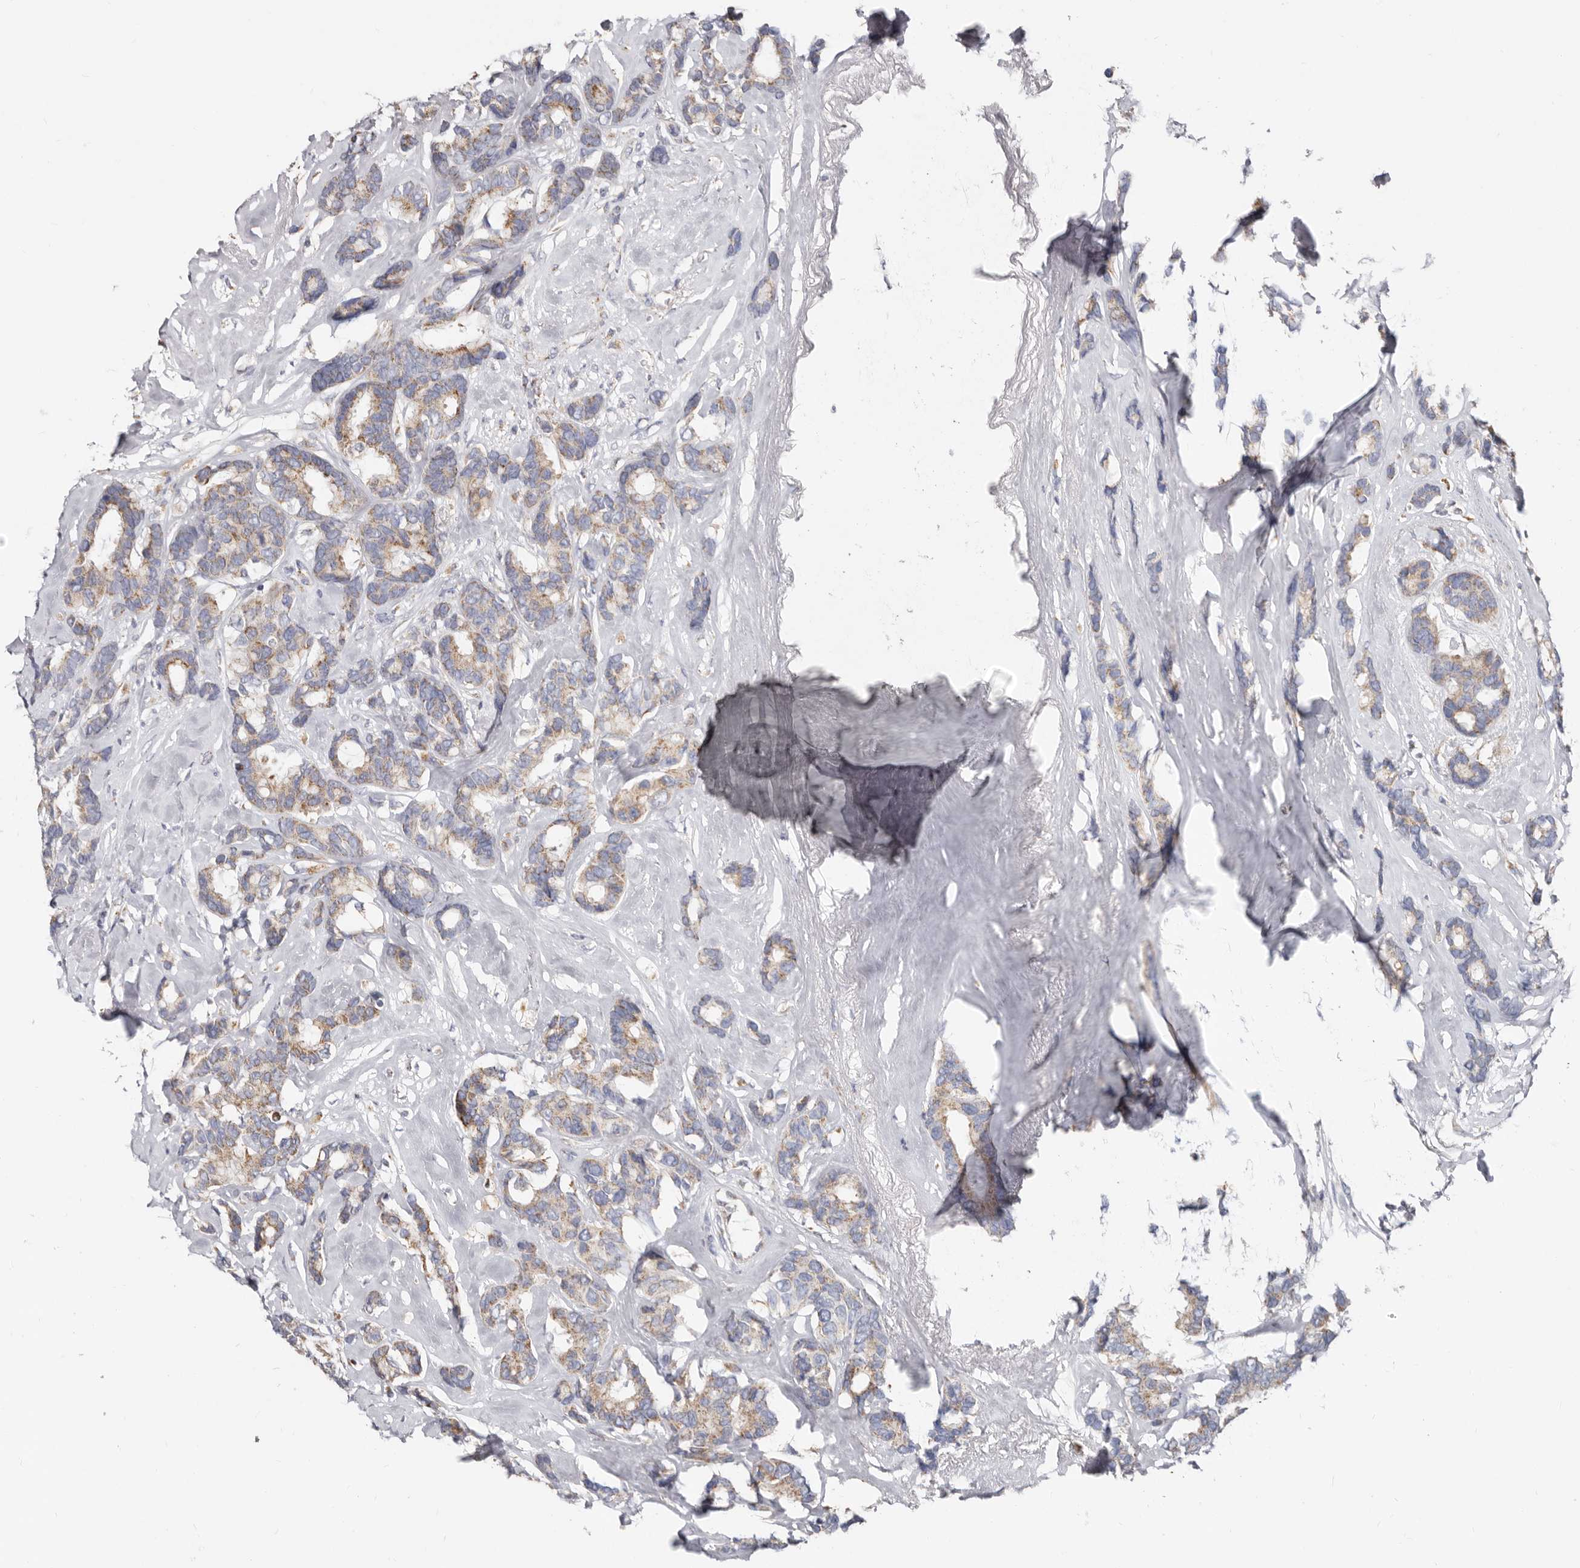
{"staining": {"intensity": "moderate", "quantity": "25%-75%", "location": "cytoplasmic/membranous"}, "tissue": "breast cancer", "cell_type": "Tumor cells", "image_type": "cancer", "snomed": [{"axis": "morphology", "description": "Duct carcinoma"}, {"axis": "topography", "description": "Breast"}], "caption": "A medium amount of moderate cytoplasmic/membranous positivity is identified in about 25%-75% of tumor cells in breast invasive ductal carcinoma tissue. The protein of interest is shown in brown color, while the nuclei are stained blue.", "gene": "RSPO2", "patient": {"sex": "female", "age": 87}}